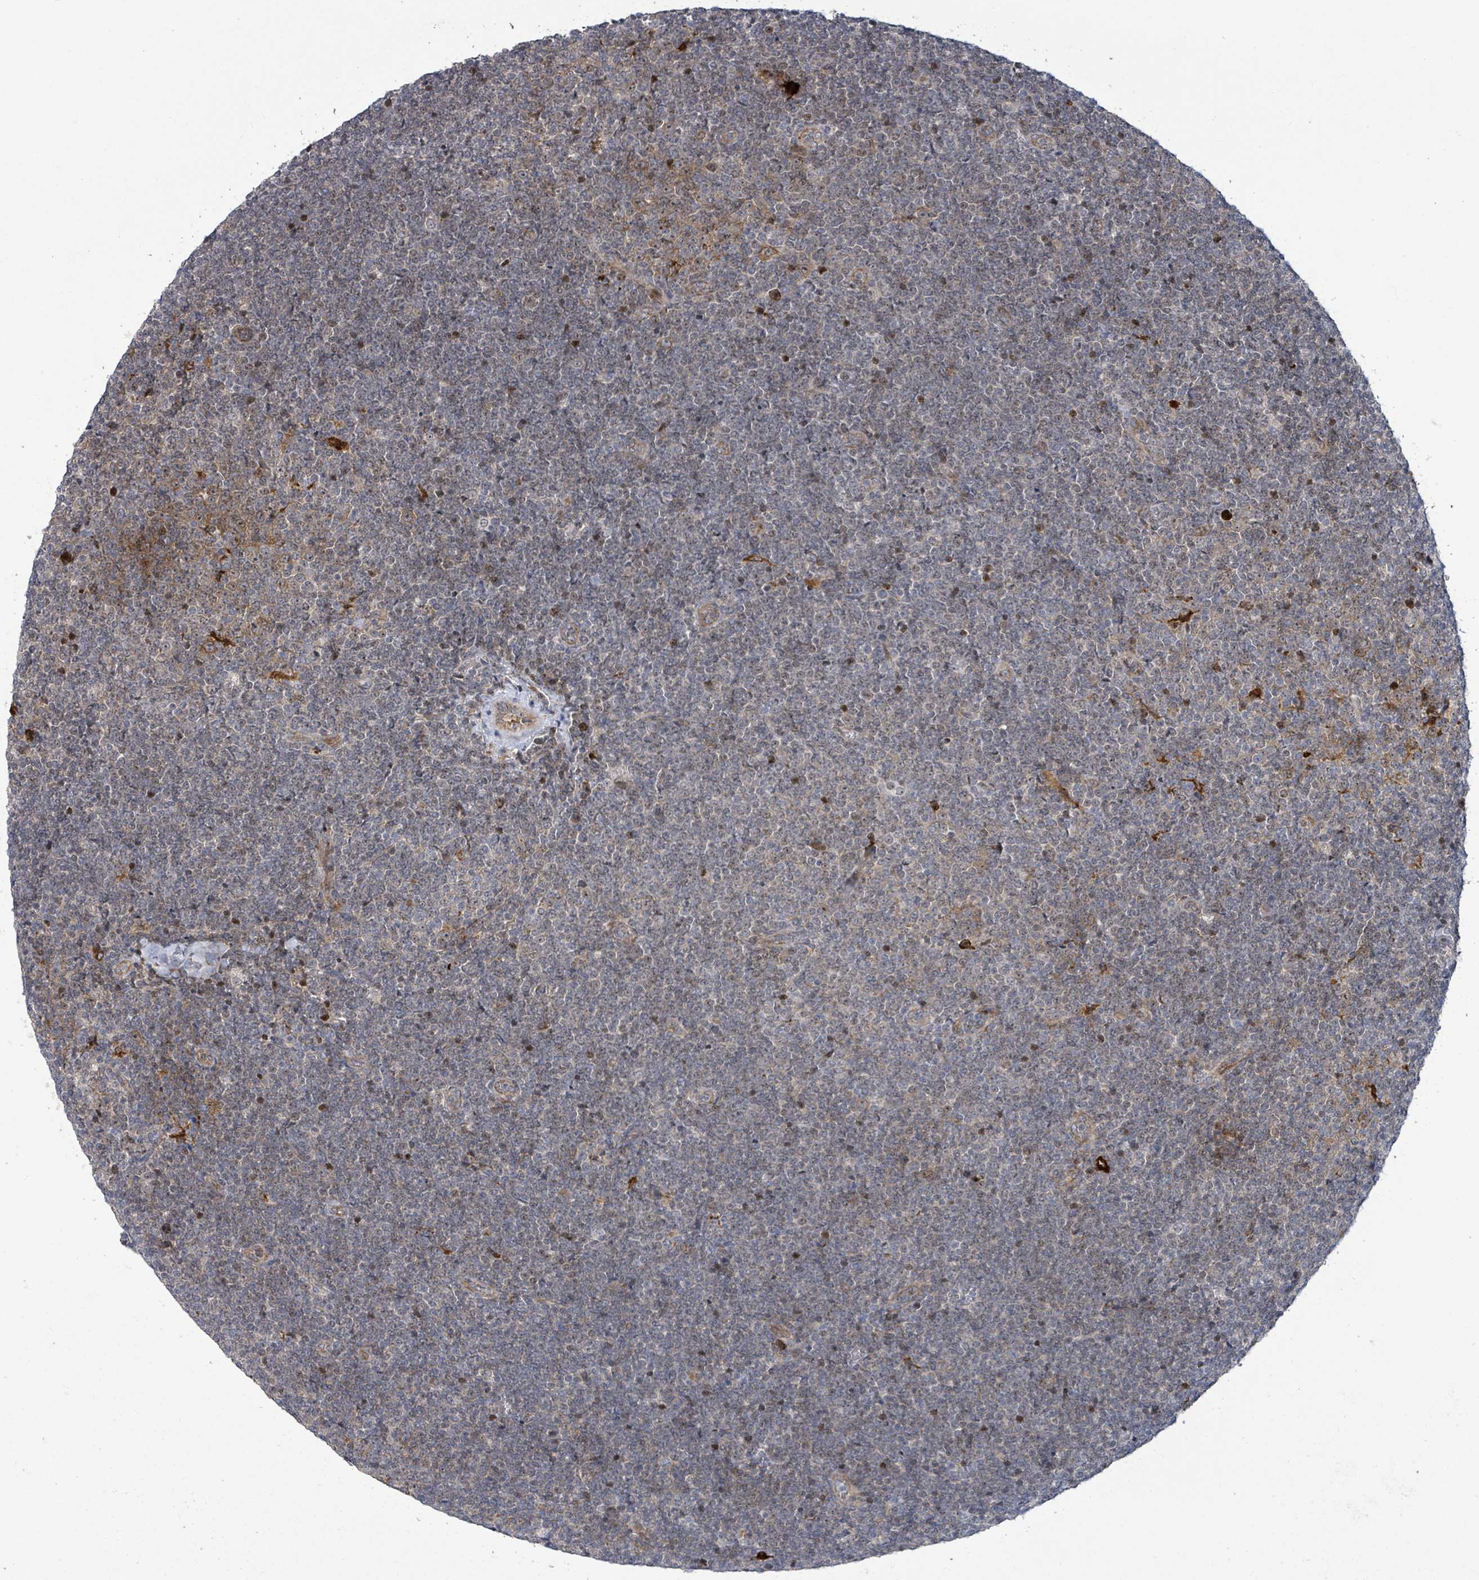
{"staining": {"intensity": "moderate", "quantity": "25%-75%", "location": "cytoplasmic/membranous"}, "tissue": "lymphoma", "cell_type": "Tumor cells", "image_type": "cancer", "snomed": [{"axis": "morphology", "description": "Malignant lymphoma, non-Hodgkin's type, Low grade"}, {"axis": "topography", "description": "Lymph node"}], "caption": "Approximately 25%-75% of tumor cells in human lymphoma reveal moderate cytoplasmic/membranous protein positivity as visualized by brown immunohistochemical staining.", "gene": "LILRA4", "patient": {"sex": "male", "age": 48}}